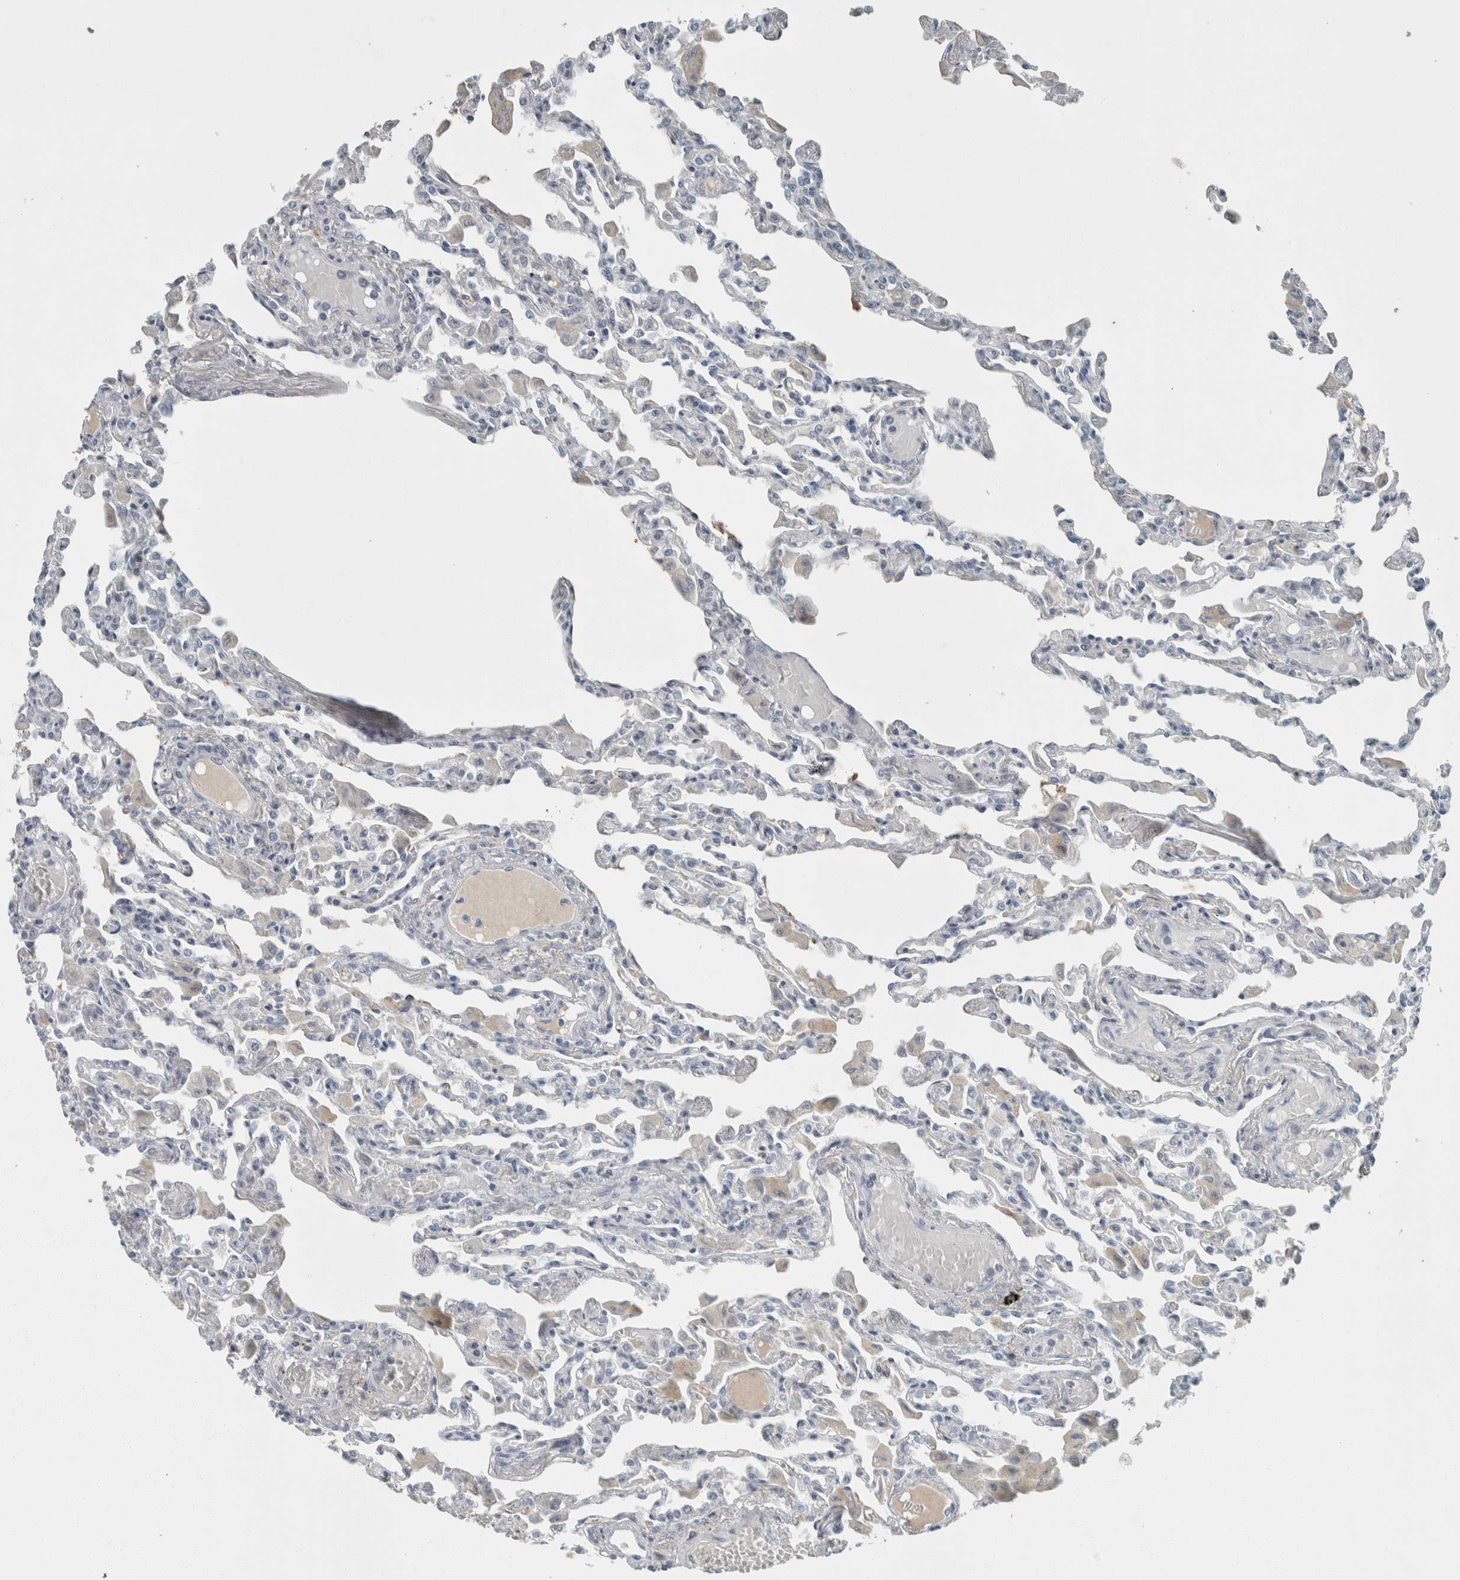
{"staining": {"intensity": "negative", "quantity": "none", "location": "none"}, "tissue": "lung", "cell_type": "Alveolar cells", "image_type": "normal", "snomed": [{"axis": "morphology", "description": "Normal tissue, NOS"}, {"axis": "topography", "description": "Bronchus"}, {"axis": "topography", "description": "Lung"}], "caption": "IHC photomicrograph of benign lung stained for a protein (brown), which exhibits no staining in alveolar cells. (Stains: DAB immunohistochemistry with hematoxylin counter stain, Microscopy: brightfield microscopy at high magnification).", "gene": "CHL1", "patient": {"sex": "female", "age": 49}}